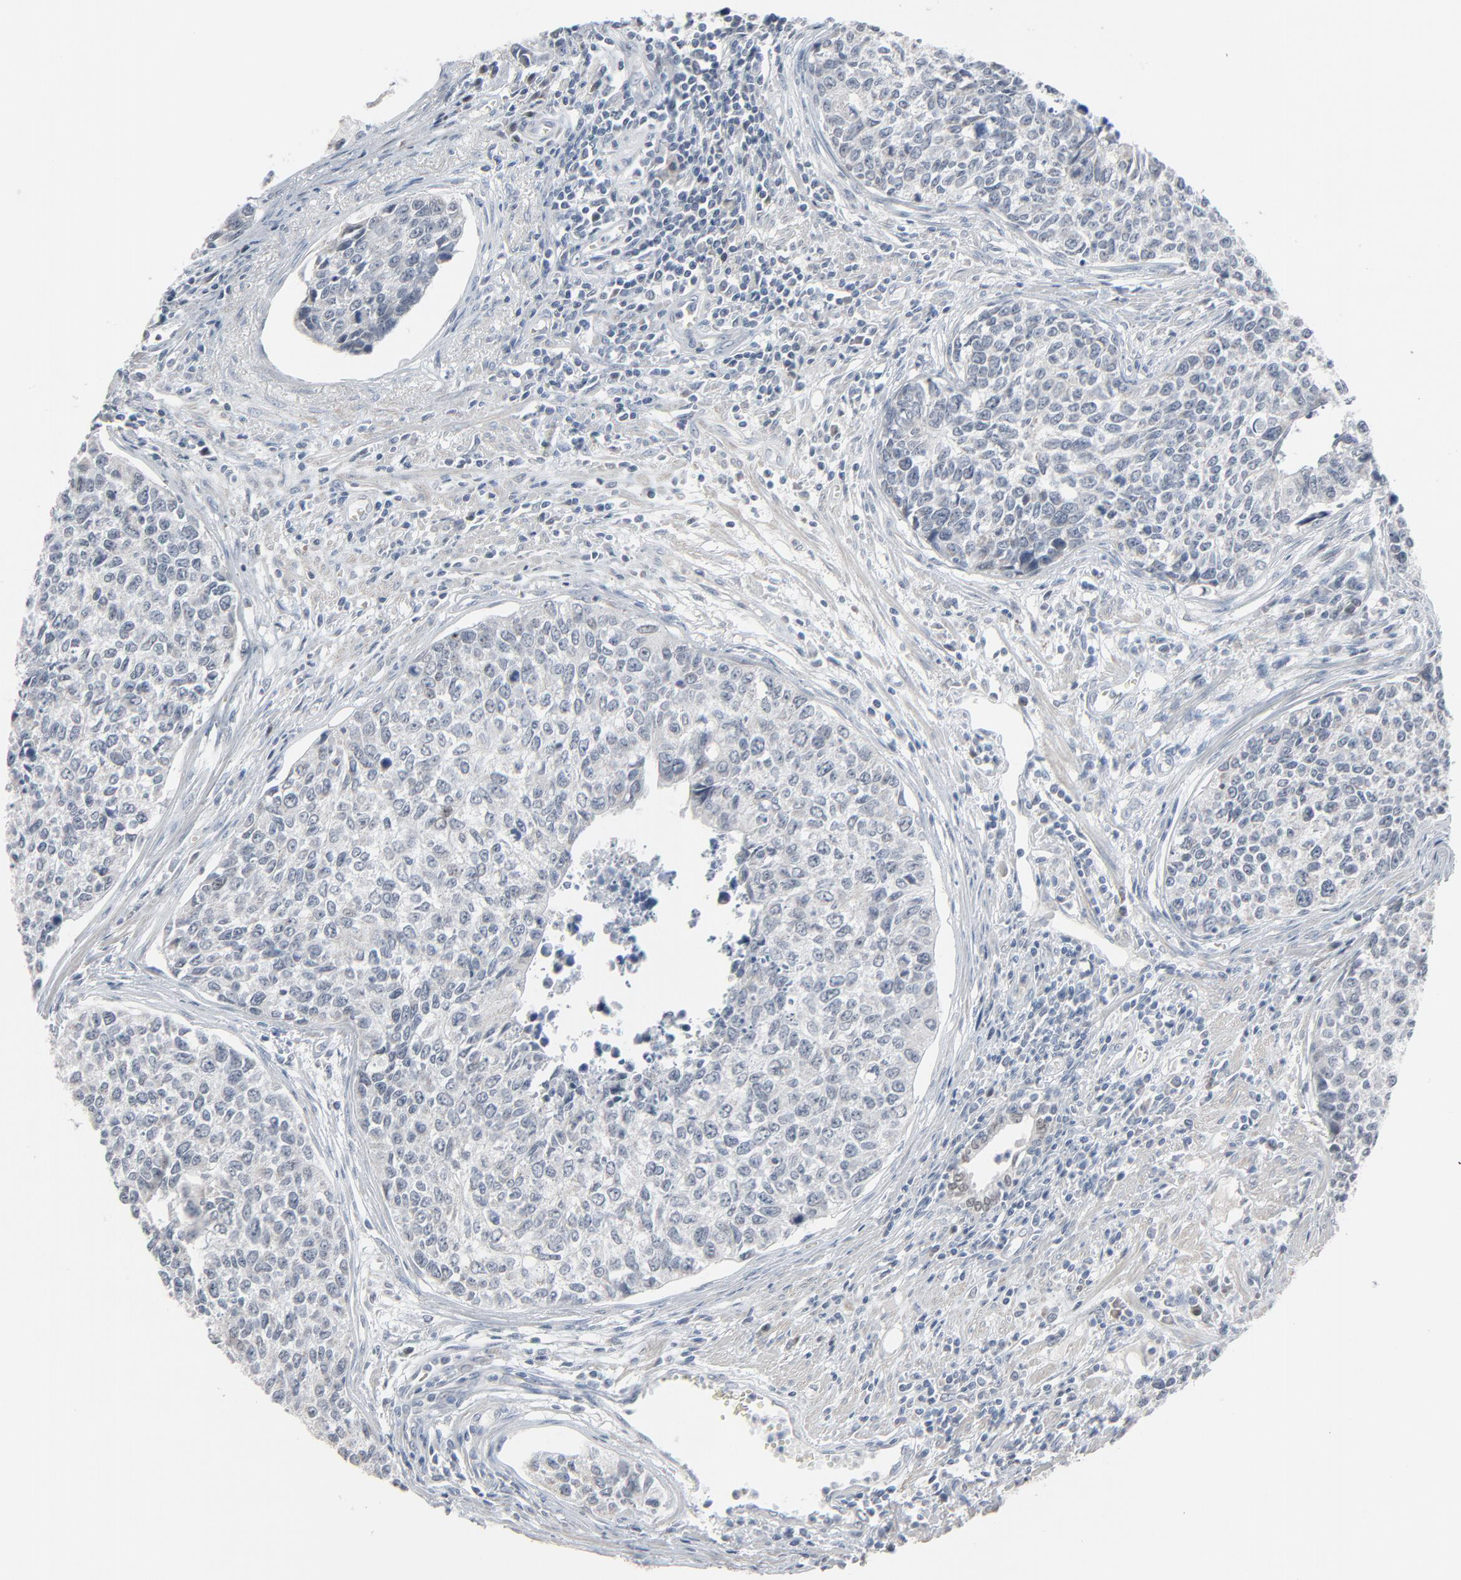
{"staining": {"intensity": "negative", "quantity": "none", "location": "none"}, "tissue": "urothelial cancer", "cell_type": "Tumor cells", "image_type": "cancer", "snomed": [{"axis": "morphology", "description": "Urothelial carcinoma, High grade"}, {"axis": "topography", "description": "Urinary bladder"}], "caption": "High-grade urothelial carcinoma stained for a protein using immunohistochemistry (IHC) exhibits no positivity tumor cells.", "gene": "SAGE1", "patient": {"sex": "male", "age": 81}}